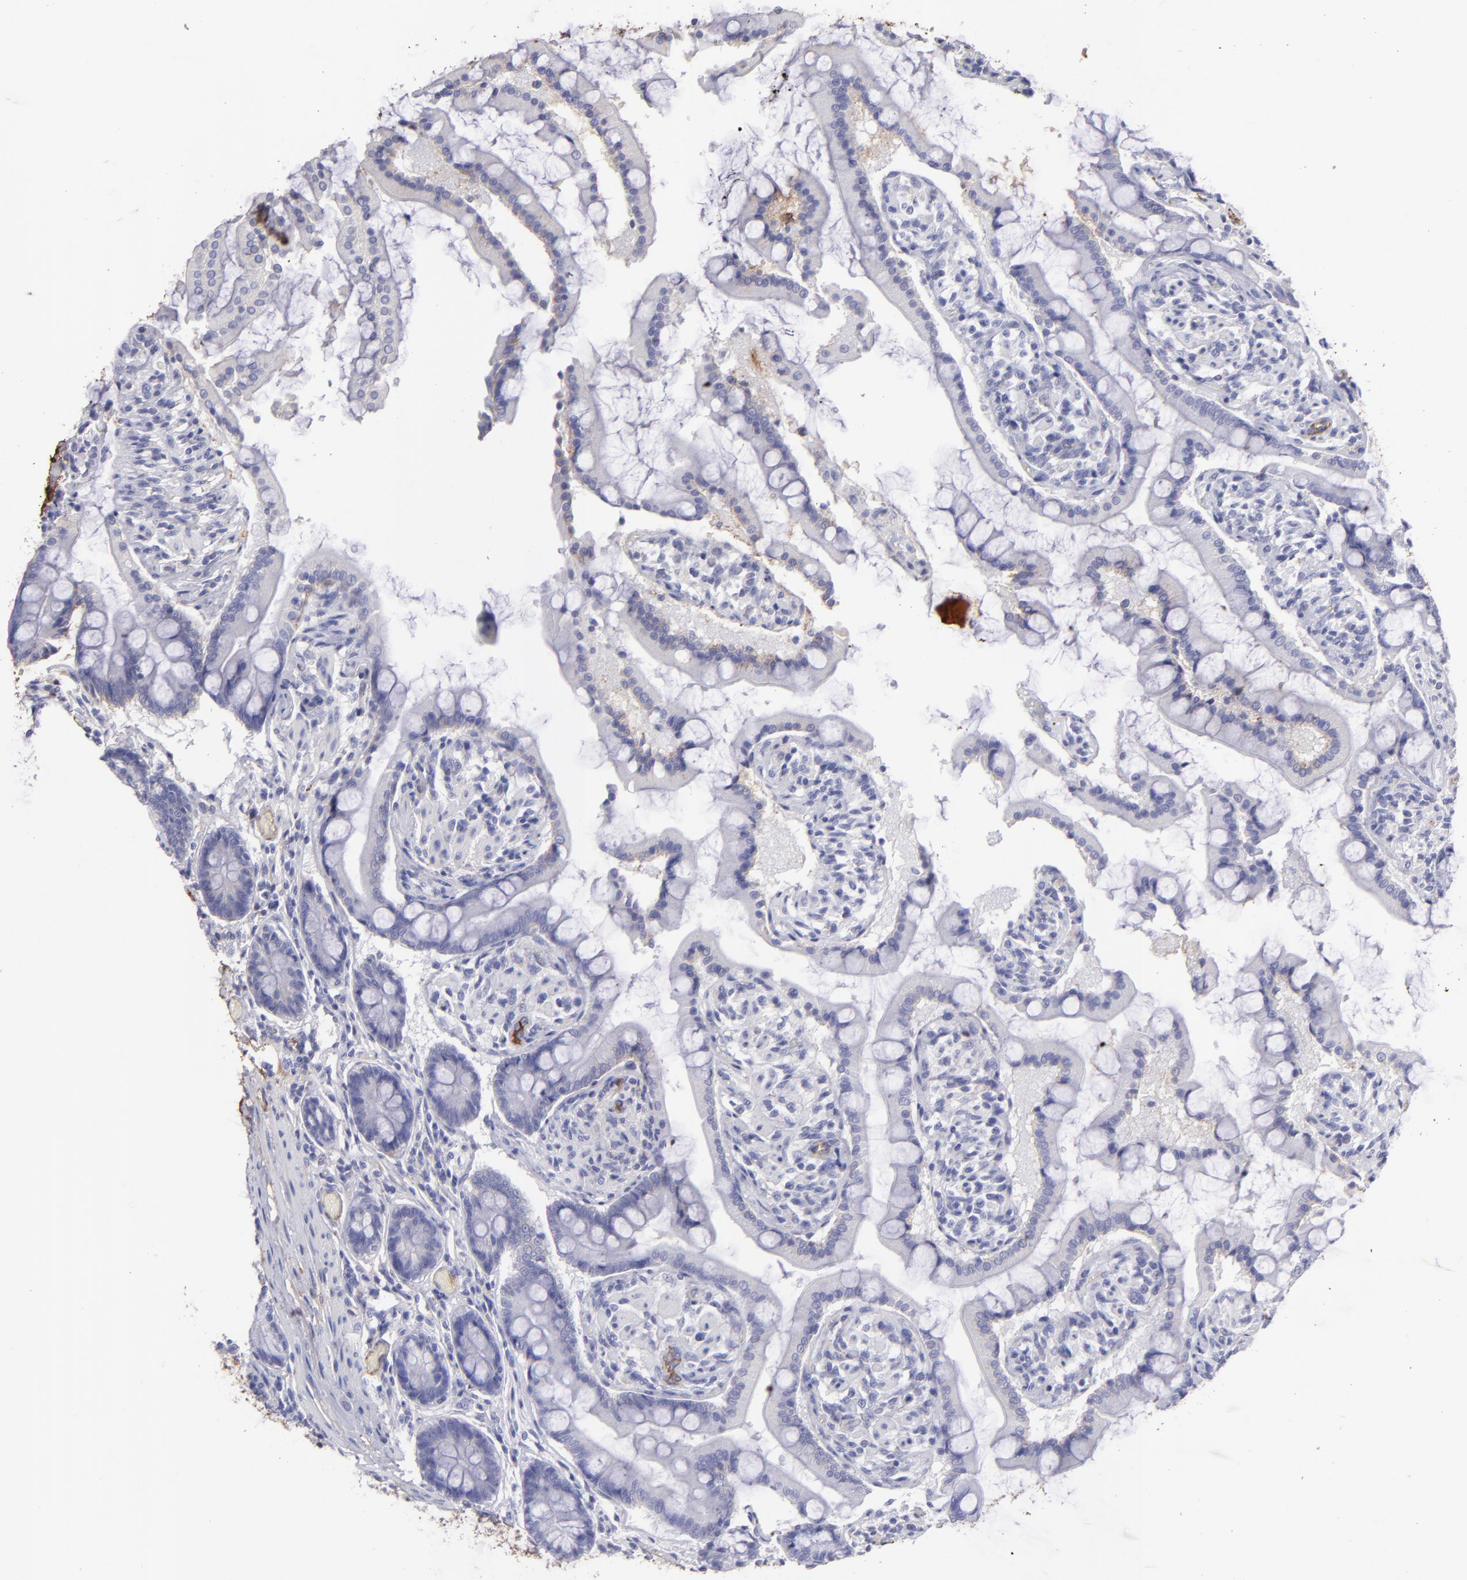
{"staining": {"intensity": "negative", "quantity": "none", "location": "none"}, "tissue": "small intestine", "cell_type": "Glandular cells", "image_type": "normal", "snomed": [{"axis": "morphology", "description": "Normal tissue, NOS"}, {"axis": "topography", "description": "Small intestine"}], "caption": "This is a image of immunohistochemistry staining of benign small intestine, which shows no expression in glandular cells.", "gene": "FGB", "patient": {"sex": "male", "age": 41}}